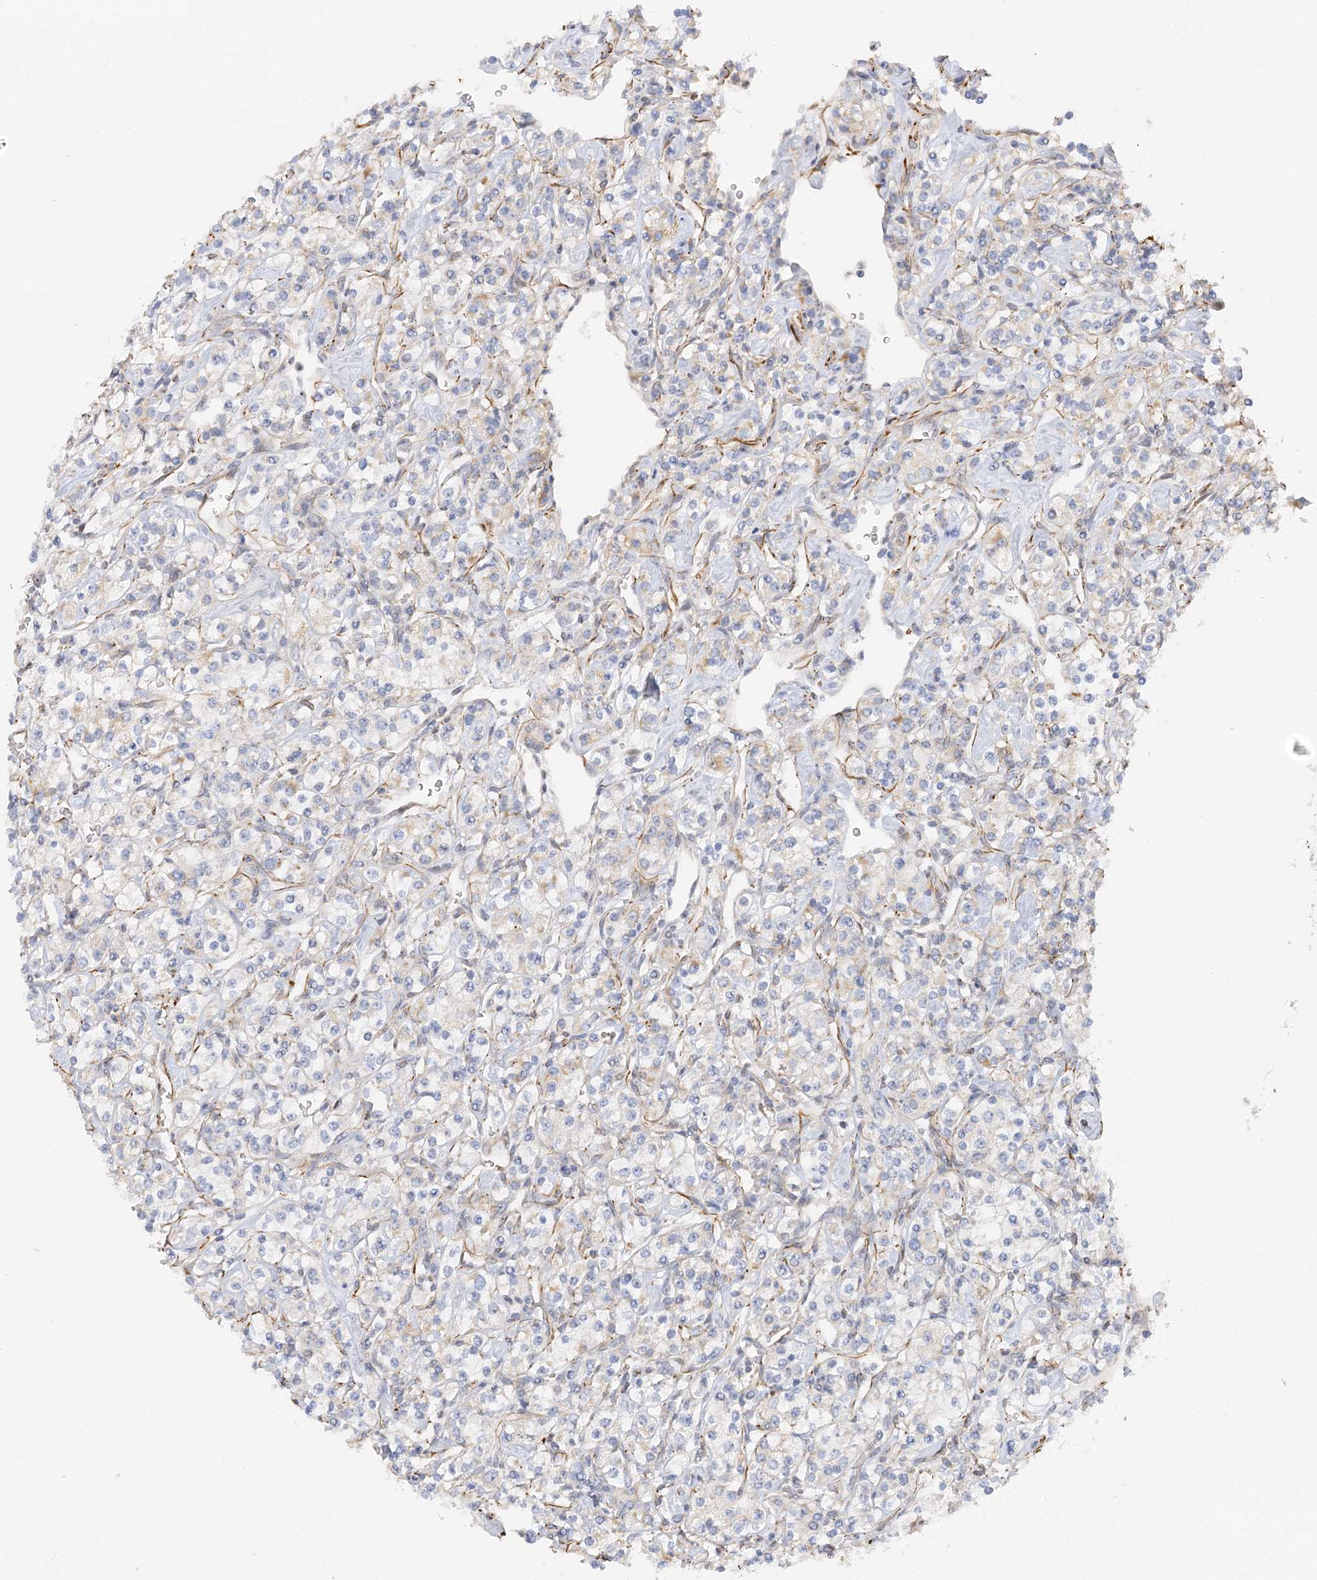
{"staining": {"intensity": "negative", "quantity": "none", "location": "none"}, "tissue": "renal cancer", "cell_type": "Tumor cells", "image_type": "cancer", "snomed": [{"axis": "morphology", "description": "Adenocarcinoma, NOS"}, {"axis": "topography", "description": "Kidney"}], "caption": "Immunohistochemistry (IHC) of human adenocarcinoma (renal) shows no positivity in tumor cells.", "gene": "NELL2", "patient": {"sex": "male", "age": 77}}